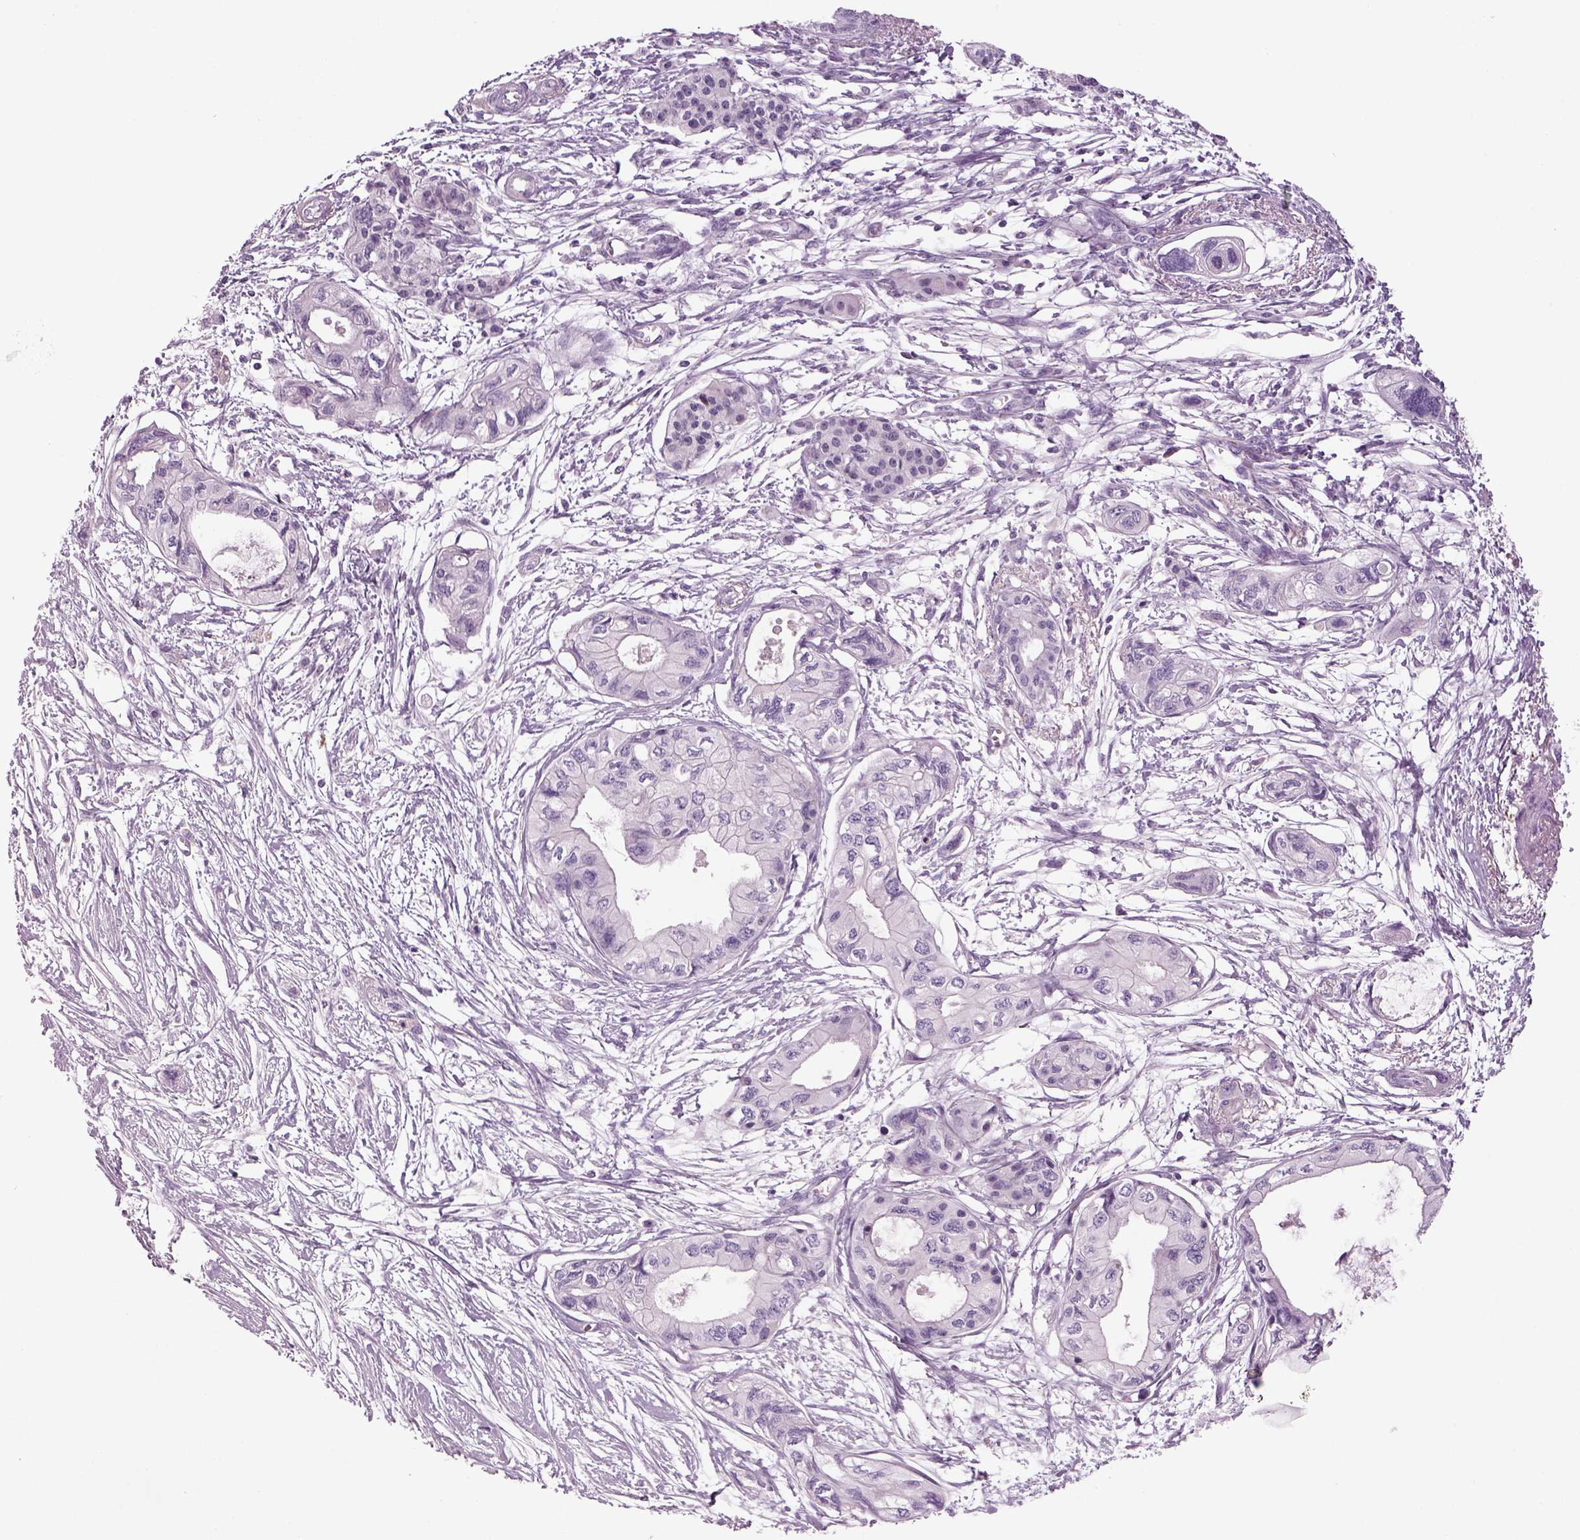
{"staining": {"intensity": "negative", "quantity": "none", "location": "none"}, "tissue": "pancreatic cancer", "cell_type": "Tumor cells", "image_type": "cancer", "snomed": [{"axis": "morphology", "description": "Adenocarcinoma, NOS"}, {"axis": "topography", "description": "Pancreas"}], "caption": "Tumor cells show no significant protein staining in adenocarcinoma (pancreatic).", "gene": "MDH1B", "patient": {"sex": "female", "age": 76}}